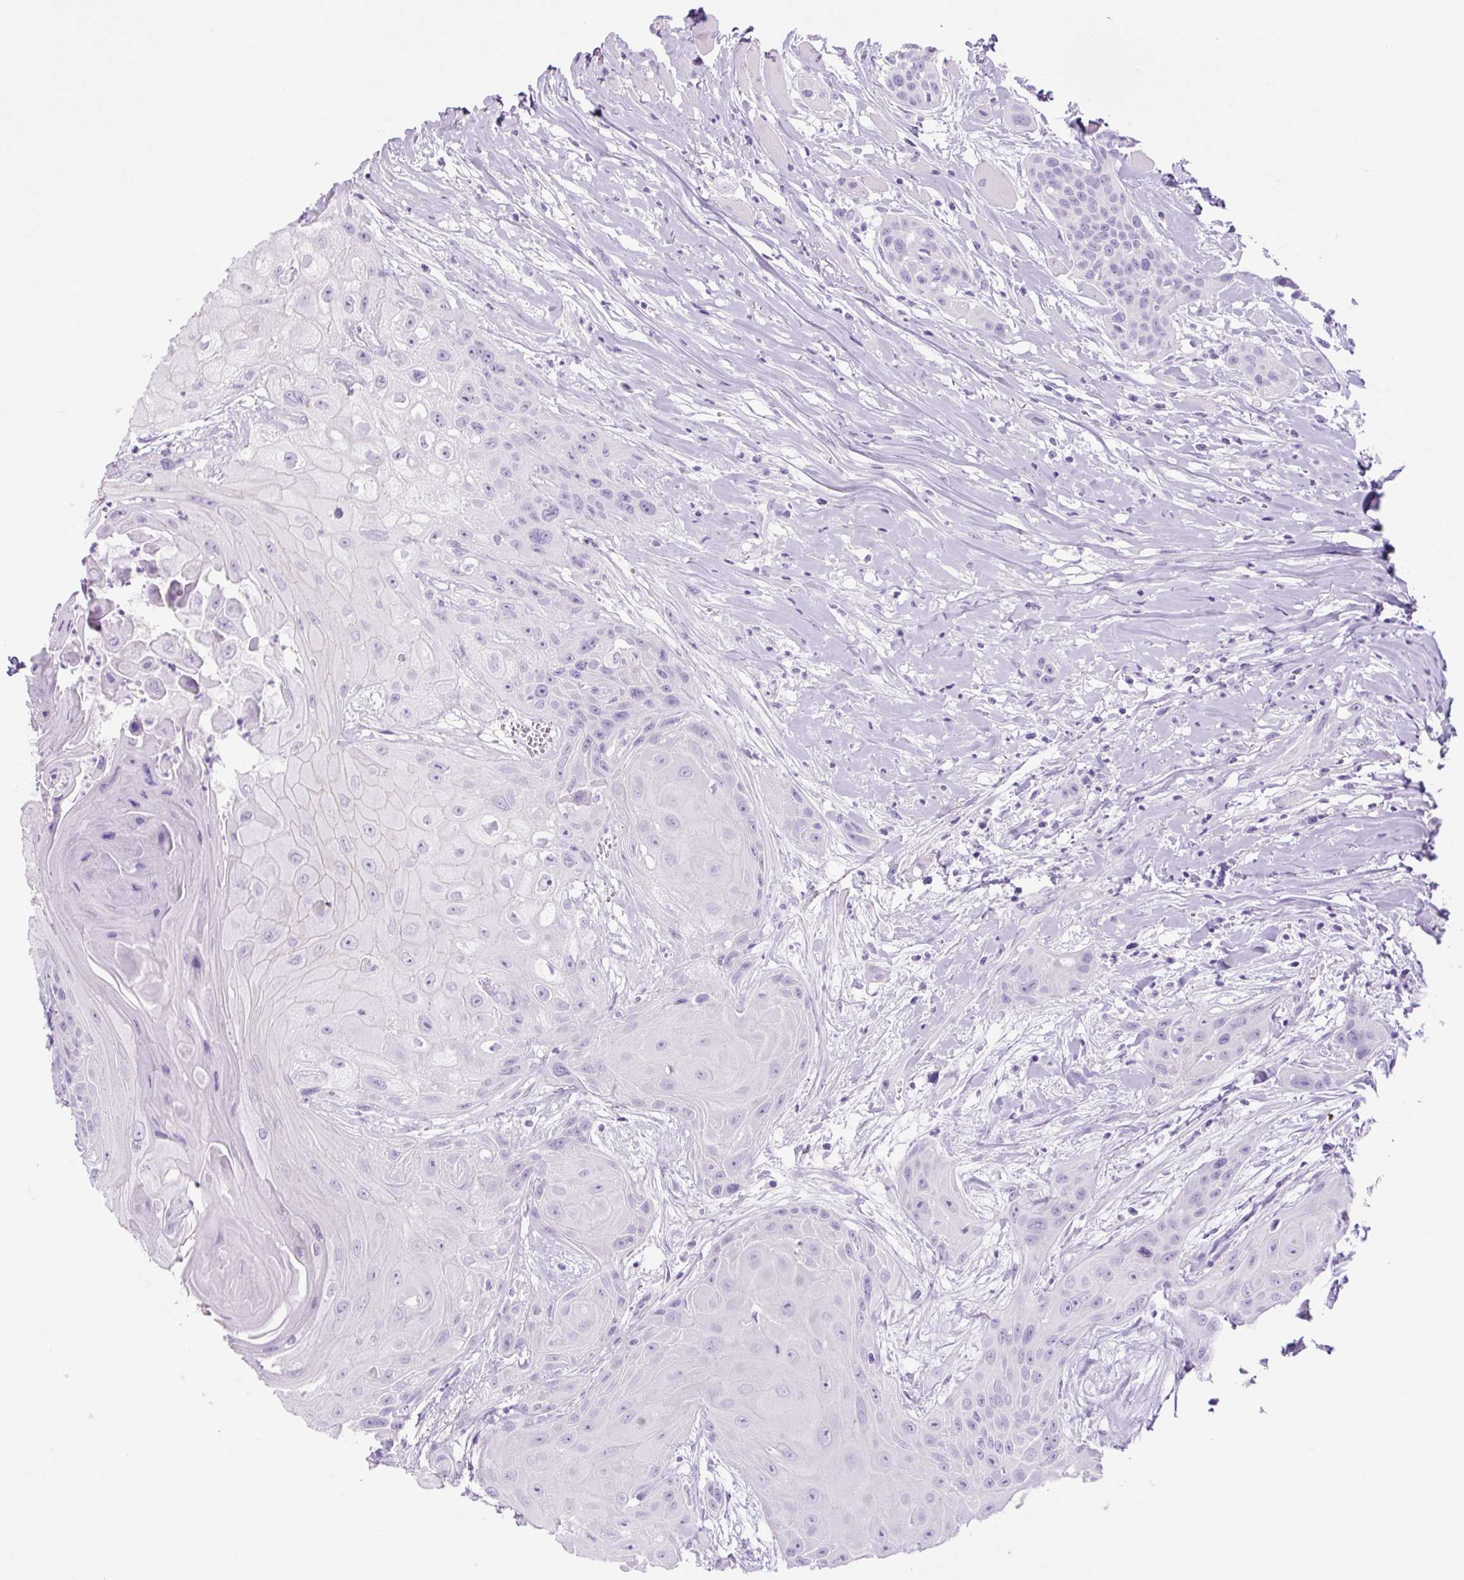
{"staining": {"intensity": "negative", "quantity": "none", "location": "none"}, "tissue": "head and neck cancer", "cell_type": "Tumor cells", "image_type": "cancer", "snomed": [{"axis": "morphology", "description": "Squamous cell carcinoma, NOS"}, {"axis": "topography", "description": "Head-Neck"}], "caption": "Photomicrograph shows no significant protein staining in tumor cells of head and neck squamous cell carcinoma.", "gene": "TFF2", "patient": {"sex": "female", "age": 73}}